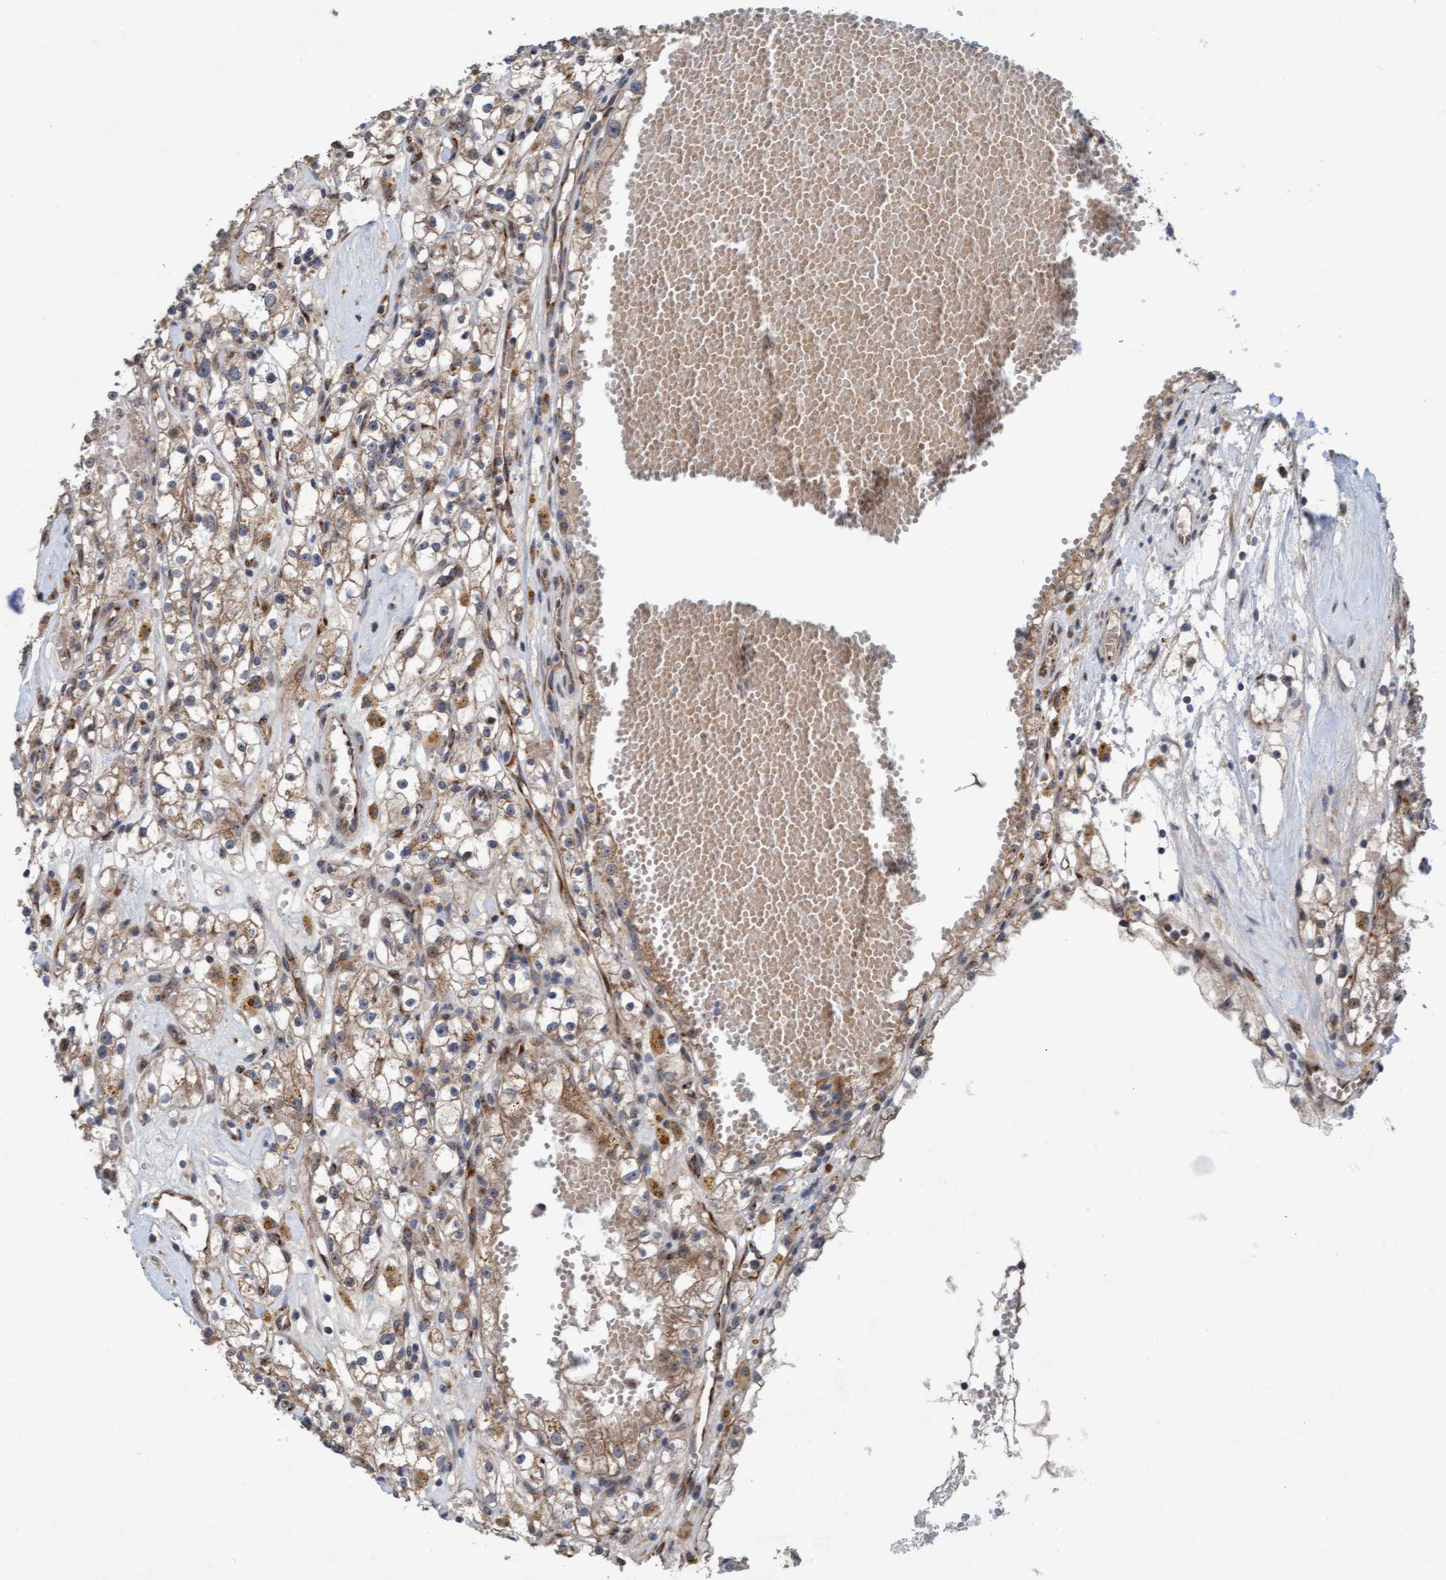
{"staining": {"intensity": "weak", "quantity": ">75%", "location": "cytoplasmic/membranous"}, "tissue": "renal cancer", "cell_type": "Tumor cells", "image_type": "cancer", "snomed": [{"axis": "morphology", "description": "Adenocarcinoma, NOS"}, {"axis": "topography", "description": "Kidney"}], "caption": "Protein staining of adenocarcinoma (renal) tissue shows weak cytoplasmic/membranous staining in approximately >75% of tumor cells. The staining was performed using DAB to visualize the protein expression in brown, while the nuclei were stained in blue with hematoxylin (Magnification: 20x).", "gene": "ZNF566", "patient": {"sex": "male", "age": 56}}